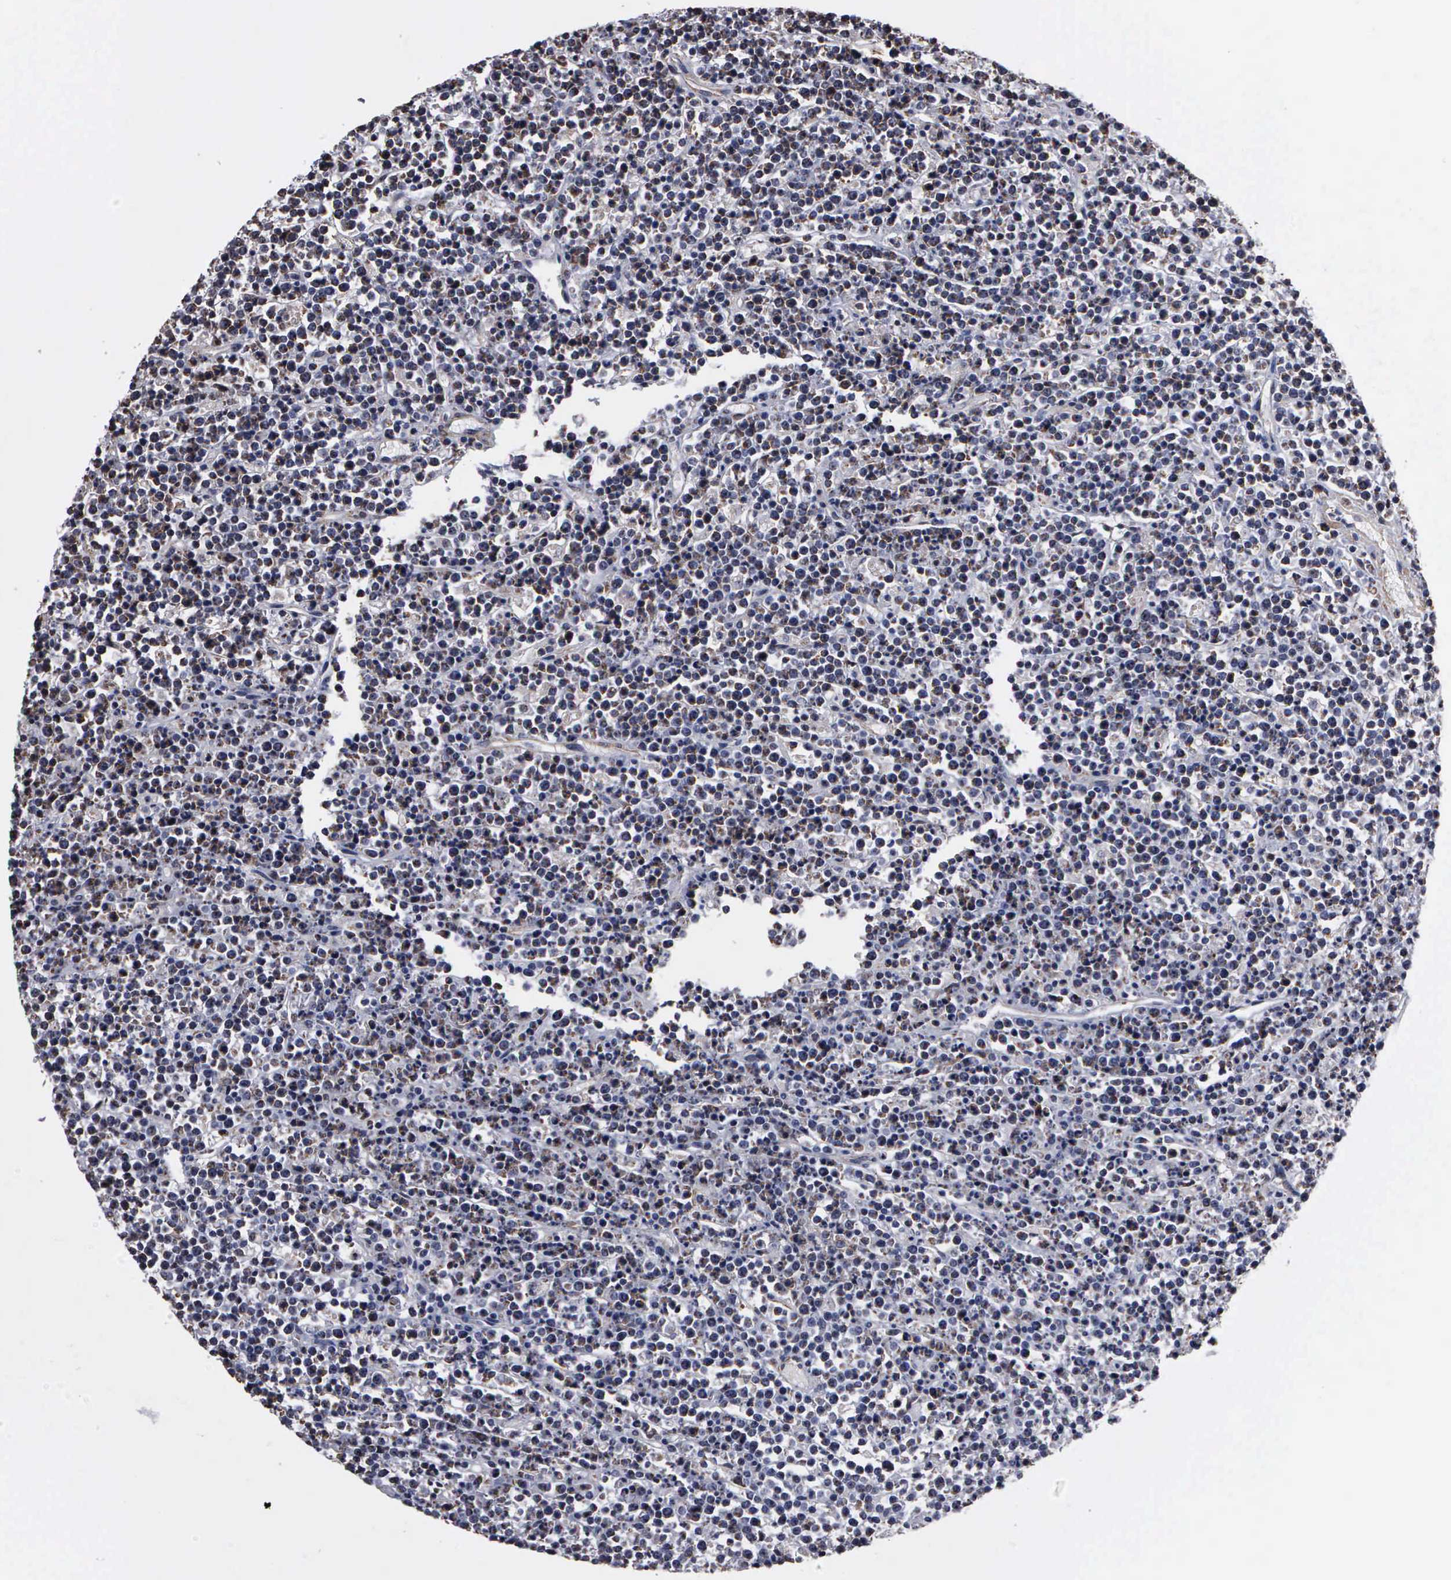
{"staining": {"intensity": "weak", "quantity": "25%-75%", "location": "cytoplasmic/membranous,nuclear"}, "tissue": "lymphoma", "cell_type": "Tumor cells", "image_type": "cancer", "snomed": [{"axis": "morphology", "description": "Malignant lymphoma, non-Hodgkin's type, High grade"}, {"axis": "topography", "description": "Ovary"}], "caption": "An IHC photomicrograph of tumor tissue is shown. Protein staining in brown highlights weak cytoplasmic/membranous and nuclear positivity in lymphoma within tumor cells. (IHC, brightfield microscopy, high magnification).", "gene": "NGDN", "patient": {"sex": "female", "age": 56}}